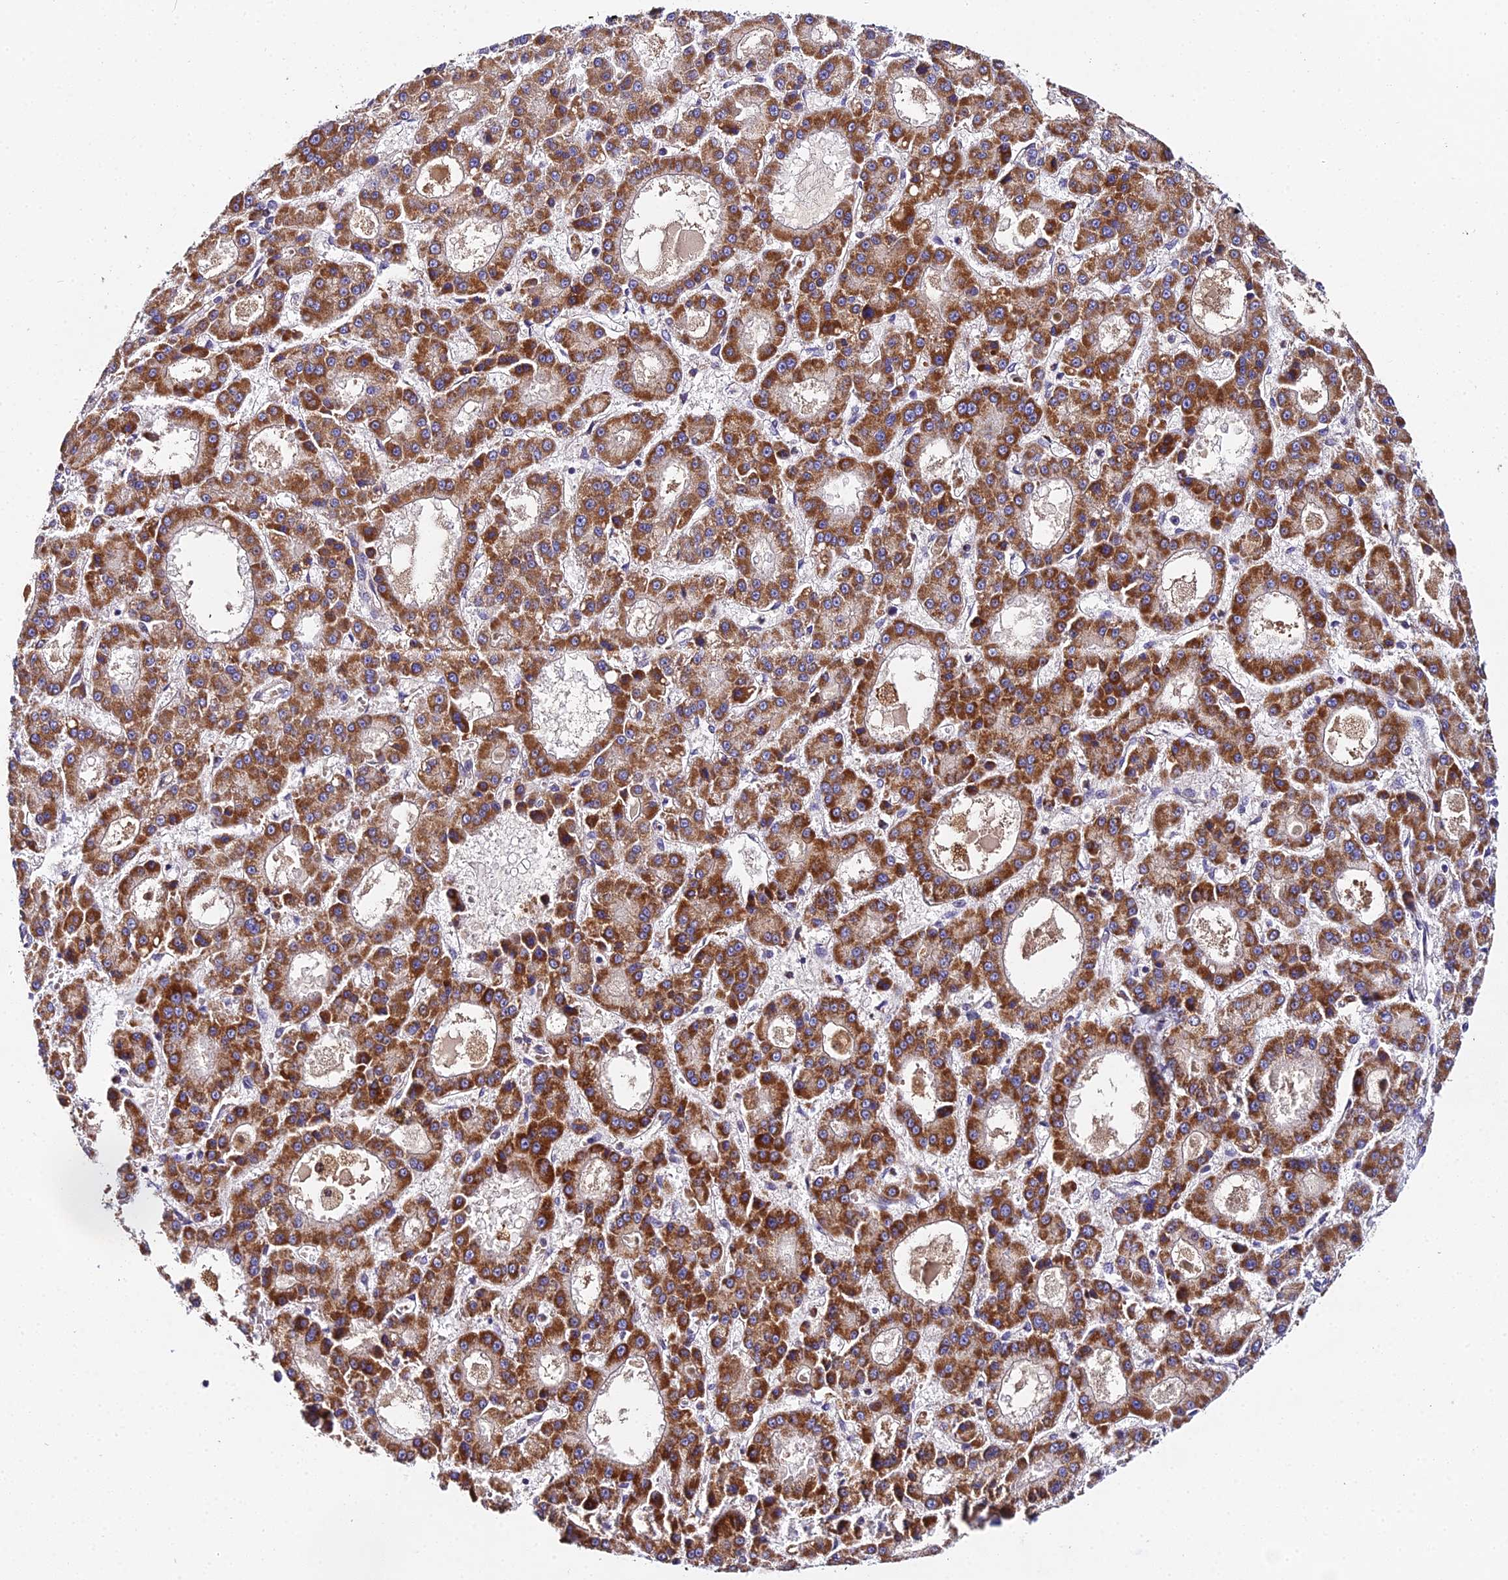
{"staining": {"intensity": "strong", "quantity": ">75%", "location": "cytoplasmic/membranous"}, "tissue": "liver cancer", "cell_type": "Tumor cells", "image_type": "cancer", "snomed": [{"axis": "morphology", "description": "Carcinoma, Hepatocellular, NOS"}, {"axis": "topography", "description": "Liver"}], "caption": "Immunohistochemical staining of hepatocellular carcinoma (liver) exhibits high levels of strong cytoplasmic/membranous protein staining in approximately >75% of tumor cells. (Brightfield microscopy of DAB IHC at high magnification).", "gene": "ZBED8", "patient": {"sex": "male", "age": 70}}